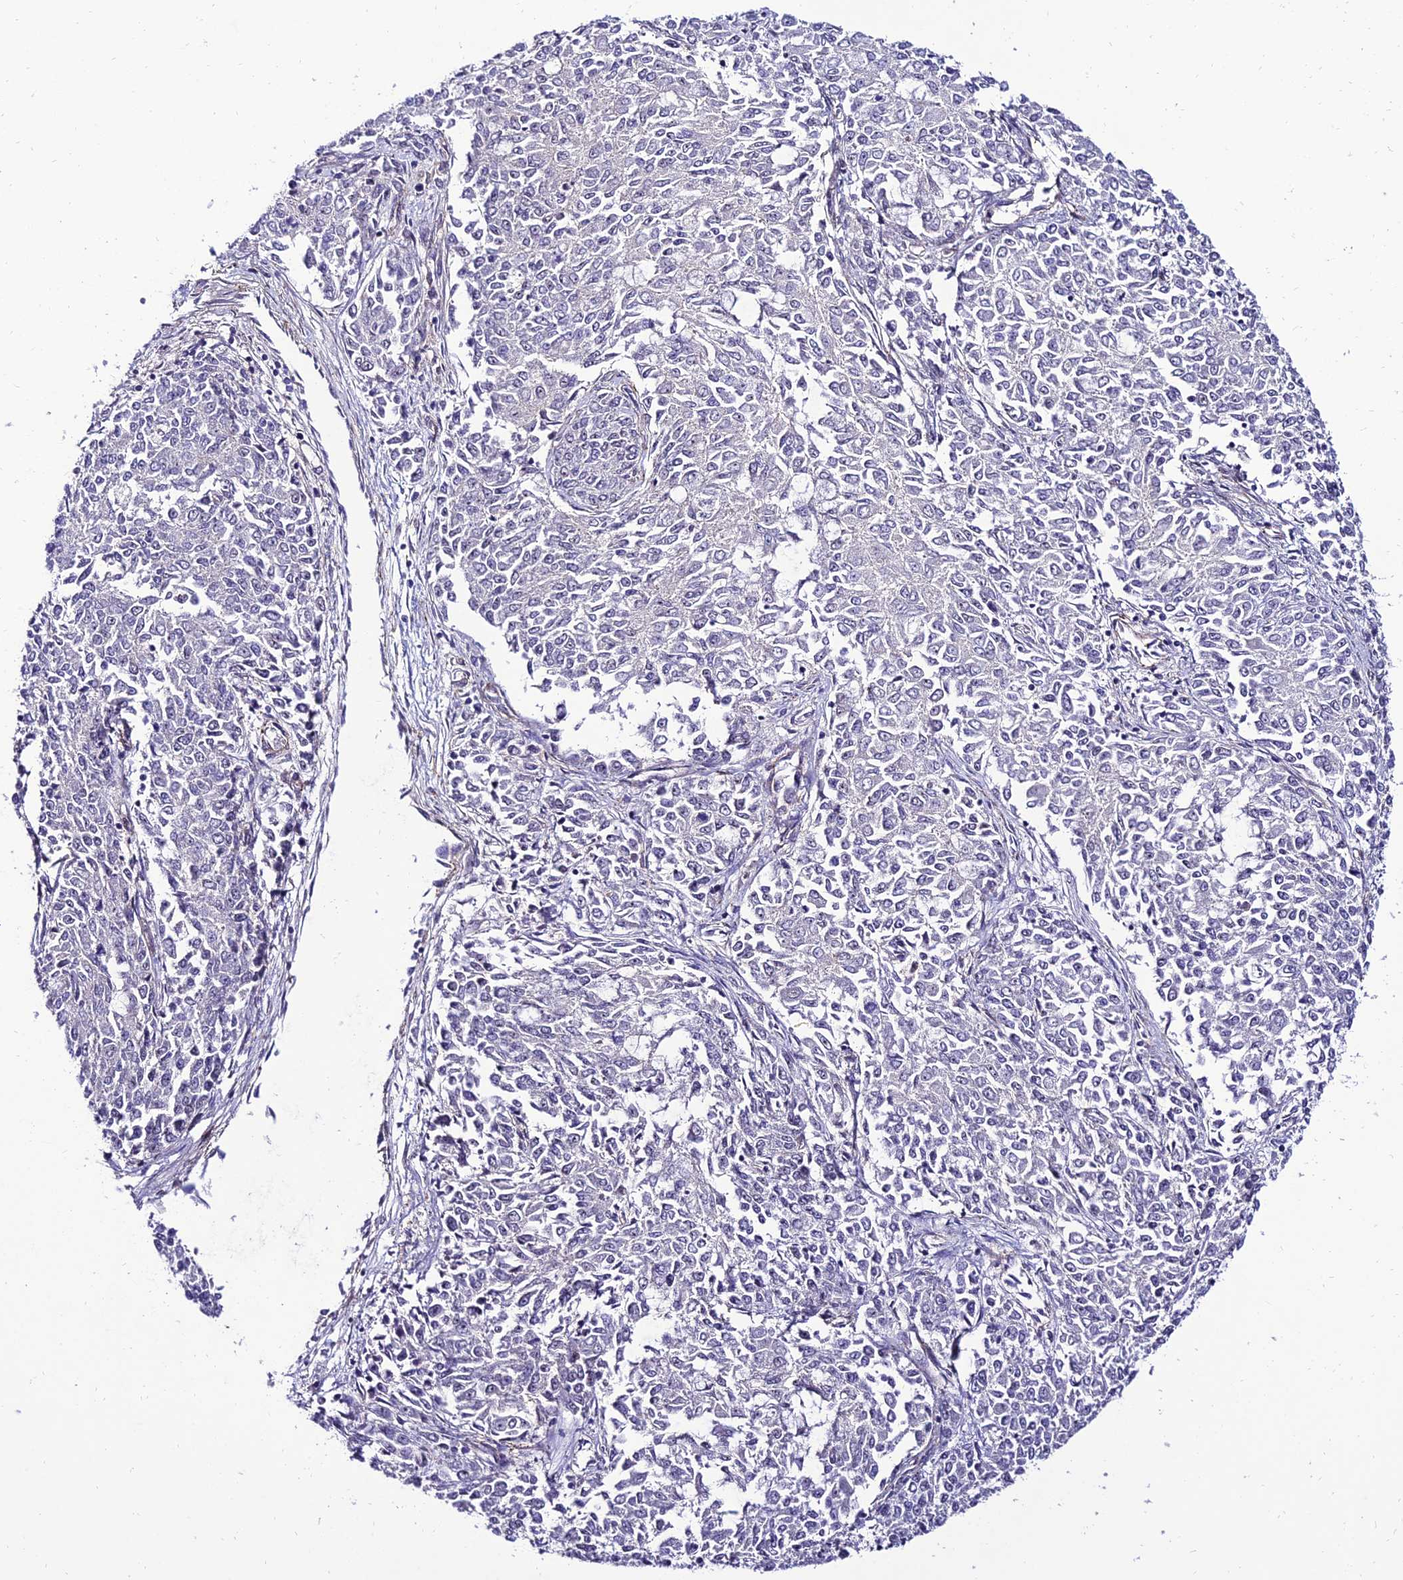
{"staining": {"intensity": "negative", "quantity": "none", "location": "none"}, "tissue": "endometrial cancer", "cell_type": "Tumor cells", "image_type": "cancer", "snomed": [{"axis": "morphology", "description": "Adenocarcinoma, NOS"}, {"axis": "topography", "description": "Endometrium"}], "caption": "Tumor cells show no significant staining in endometrial cancer (adenocarcinoma).", "gene": "ALDH3B2", "patient": {"sex": "female", "age": 50}}